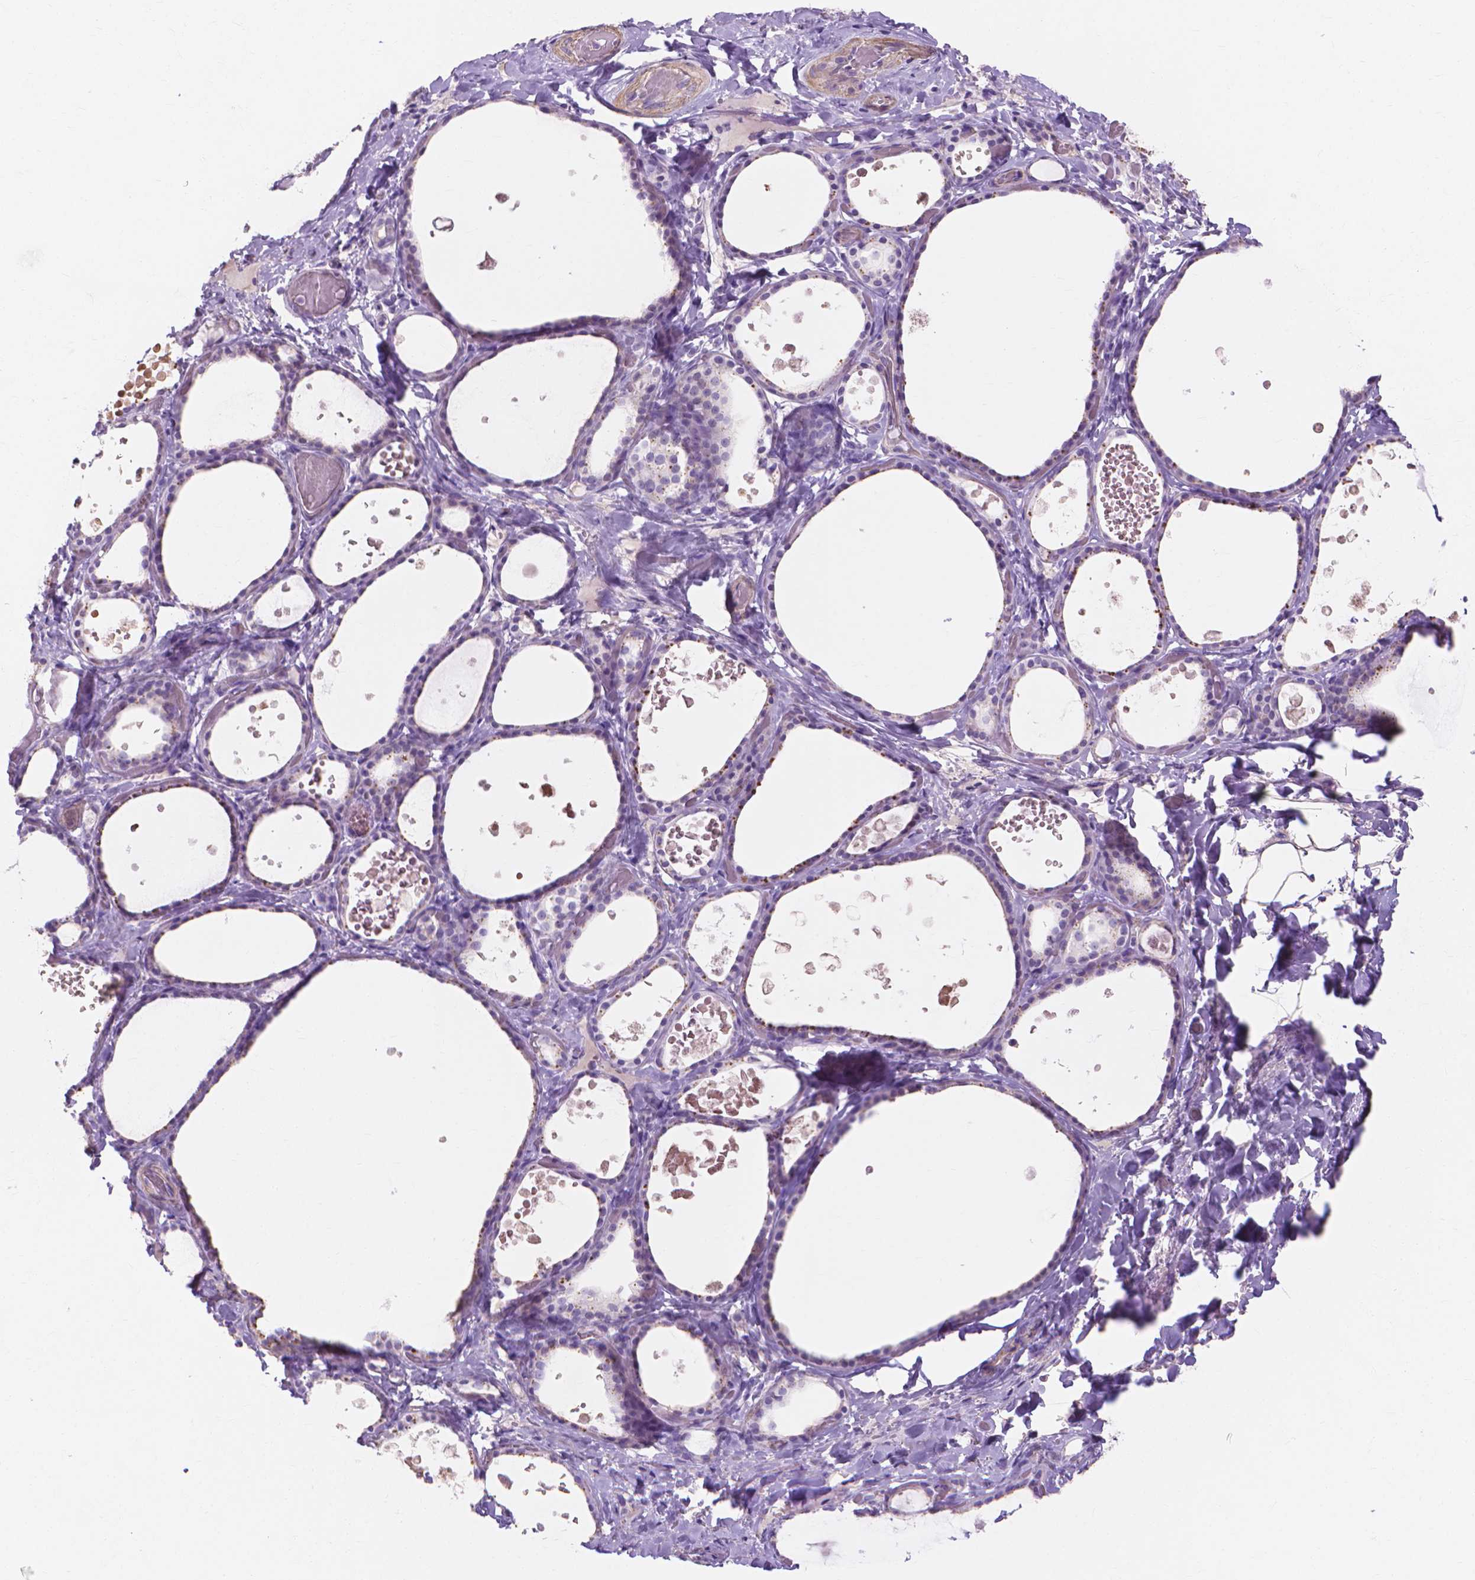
{"staining": {"intensity": "negative", "quantity": "none", "location": "none"}, "tissue": "thyroid gland", "cell_type": "Glandular cells", "image_type": "normal", "snomed": [{"axis": "morphology", "description": "Normal tissue, NOS"}, {"axis": "topography", "description": "Thyroid gland"}], "caption": "There is no significant staining in glandular cells of thyroid gland. (IHC, brightfield microscopy, high magnification).", "gene": "MBLAC1", "patient": {"sex": "female", "age": 56}}